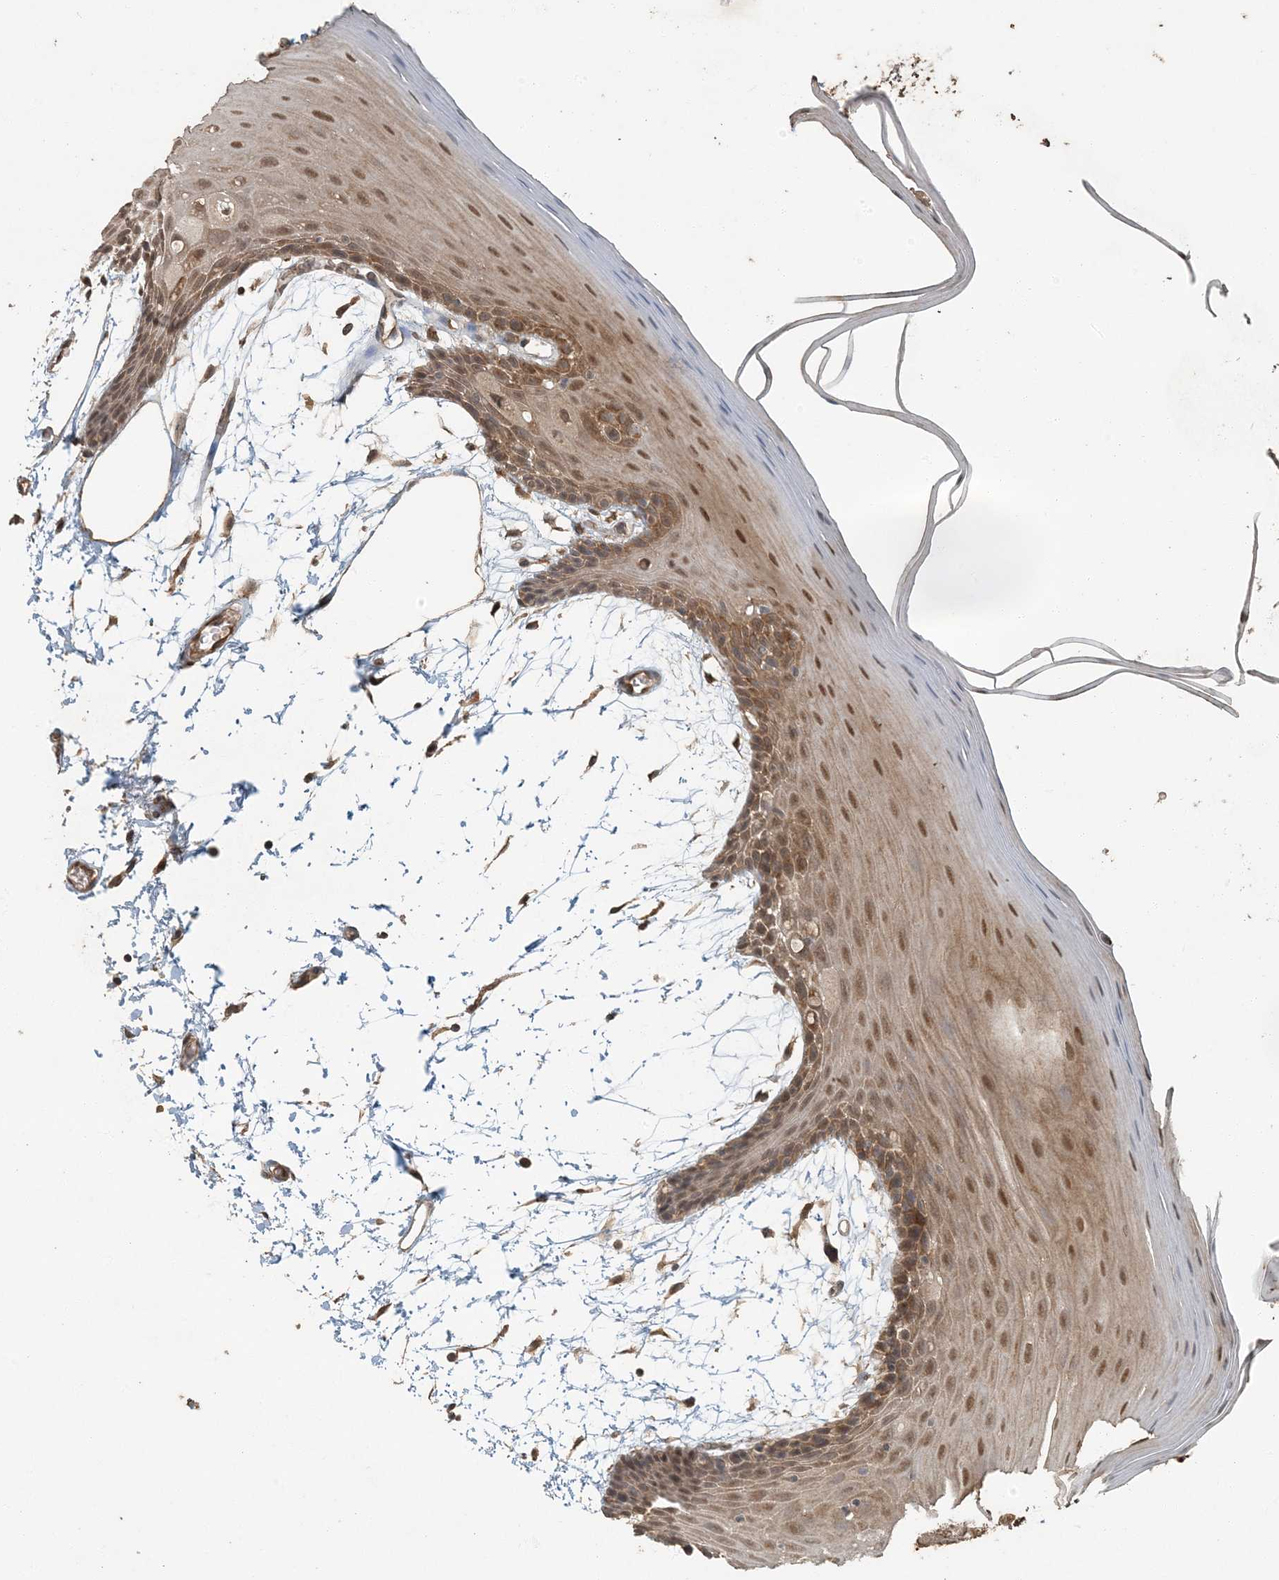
{"staining": {"intensity": "strong", "quantity": ">75%", "location": "cytoplasmic/membranous,nuclear"}, "tissue": "oral mucosa", "cell_type": "Squamous epithelial cells", "image_type": "normal", "snomed": [{"axis": "morphology", "description": "Normal tissue, NOS"}, {"axis": "topography", "description": "Skeletal muscle"}, {"axis": "topography", "description": "Oral tissue"}, {"axis": "topography", "description": "Salivary gland"}, {"axis": "topography", "description": "Peripheral nerve tissue"}], "caption": "Immunohistochemistry histopathology image of benign oral mucosa: human oral mucosa stained using IHC exhibits high levels of strong protein expression localized specifically in the cytoplasmic/membranous,nuclear of squamous epithelial cells, appearing as a cytoplasmic/membranous,nuclear brown color.", "gene": "AK9", "patient": {"sex": "male", "age": 54}}